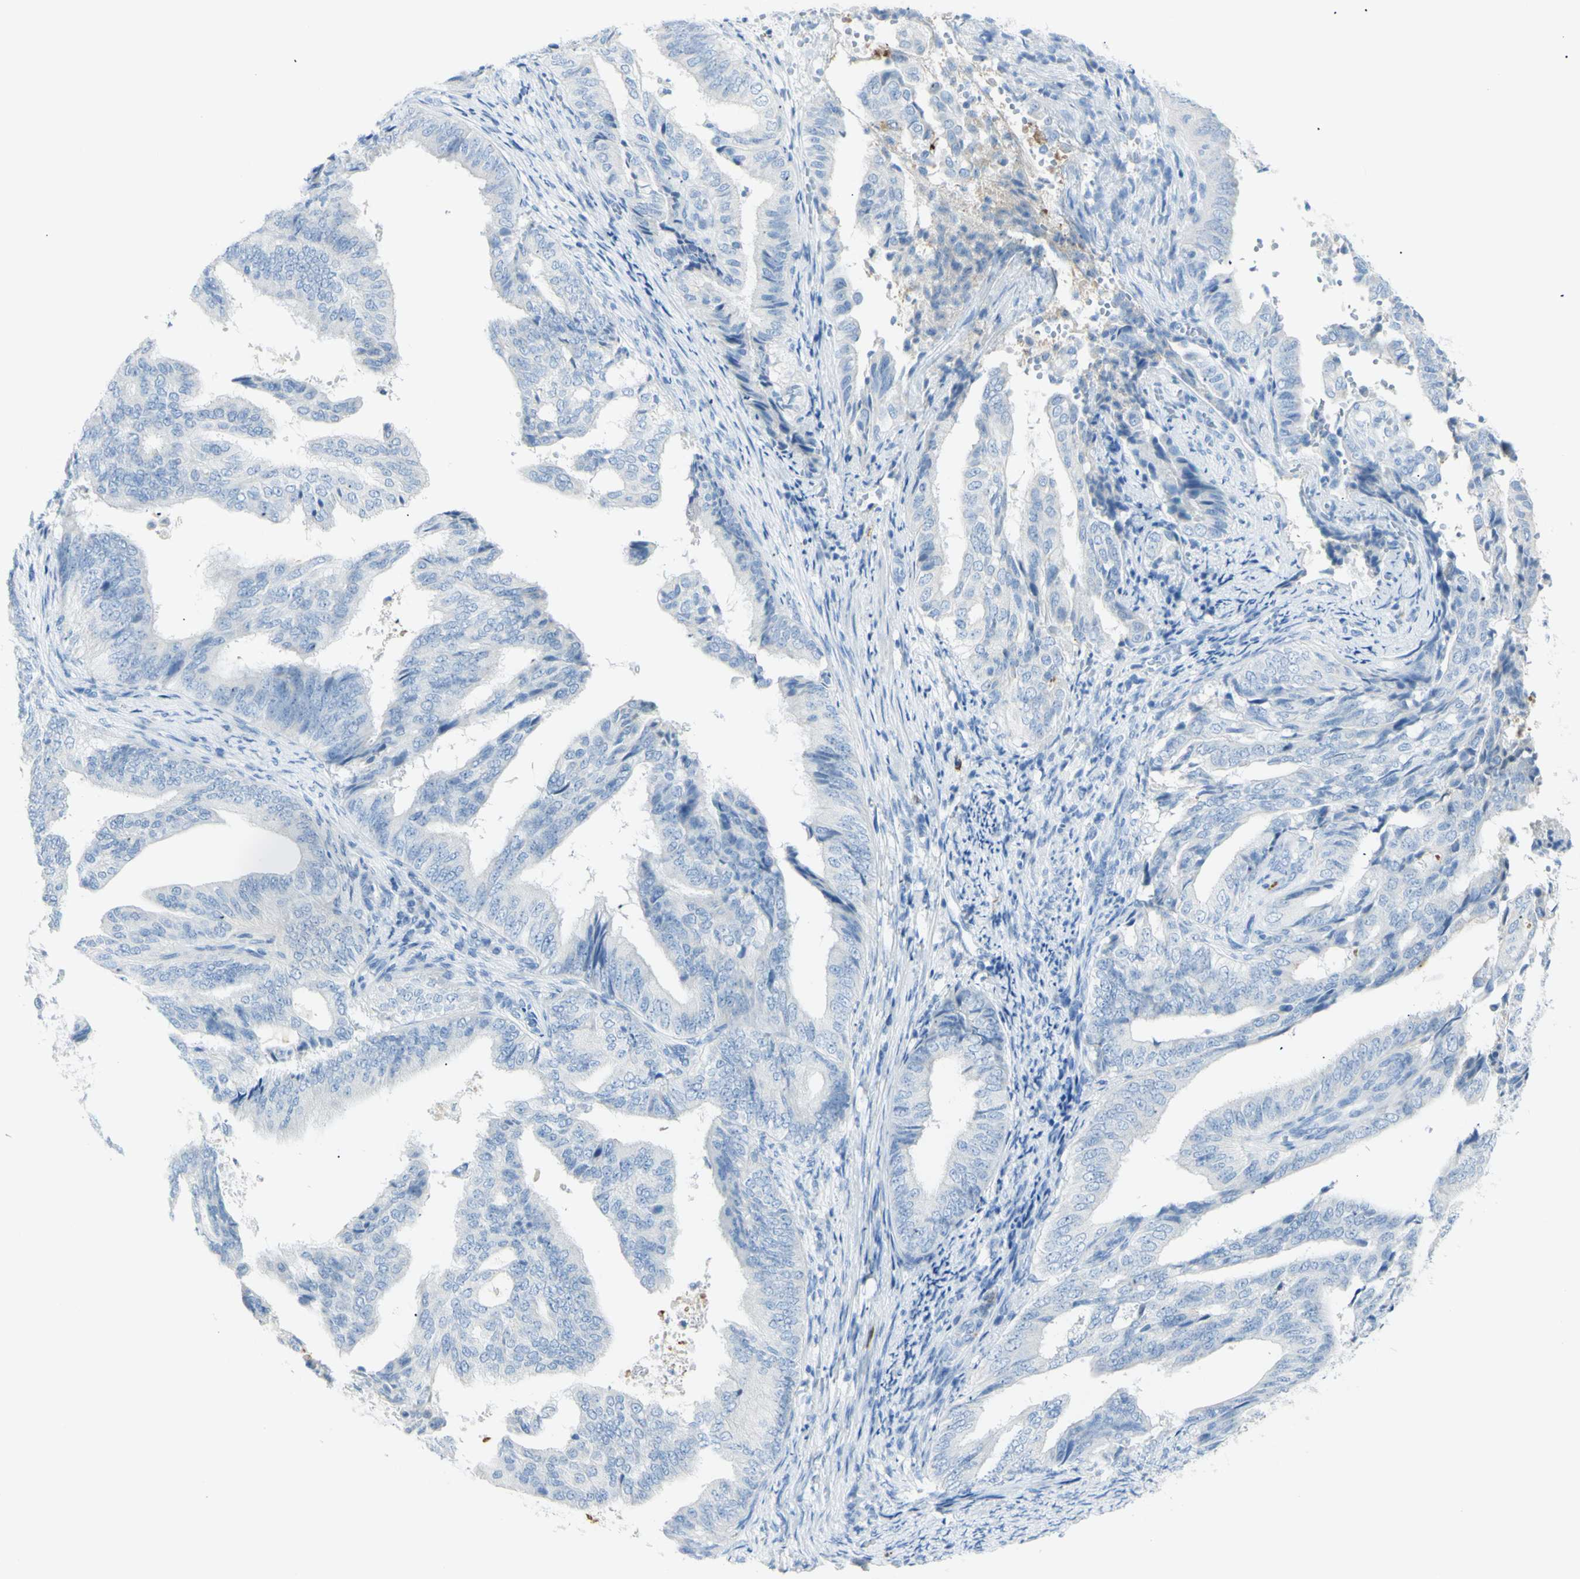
{"staining": {"intensity": "negative", "quantity": "none", "location": "none"}, "tissue": "endometrial cancer", "cell_type": "Tumor cells", "image_type": "cancer", "snomed": [{"axis": "morphology", "description": "Adenocarcinoma, NOS"}, {"axis": "topography", "description": "Endometrium"}], "caption": "This photomicrograph is of endometrial cancer stained with immunohistochemistry to label a protein in brown with the nuclei are counter-stained blue. There is no positivity in tumor cells.", "gene": "LETM1", "patient": {"sex": "female", "age": 58}}